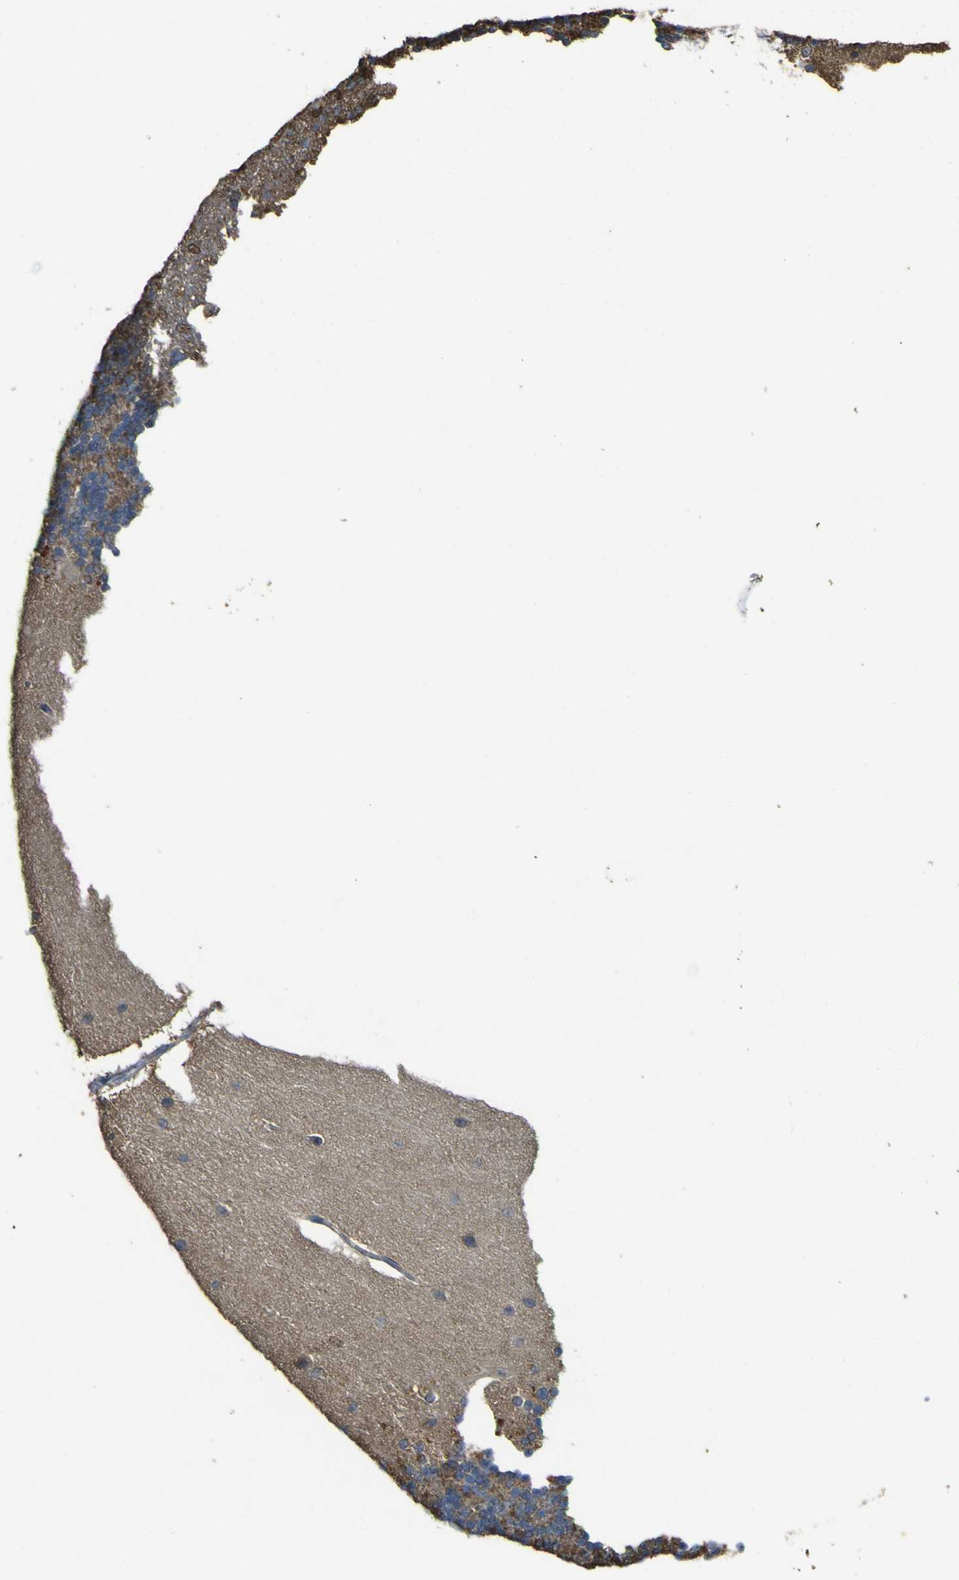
{"staining": {"intensity": "moderate", "quantity": ">75%", "location": "cytoplasmic/membranous"}, "tissue": "cerebellum", "cell_type": "Cells in granular layer", "image_type": "normal", "snomed": [{"axis": "morphology", "description": "Normal tissue, NOS"}, {"axis": "topography", "description": "Cerebellum"}], "caption": "DAB immunohistochemical staining of benign cerebellum demonstrates moderate cytoplasmic/membranous protein staining in about >75% of cells in granular layer.", "gene": "ACSL3", "patient": {"sex": "female", "age": 54}}